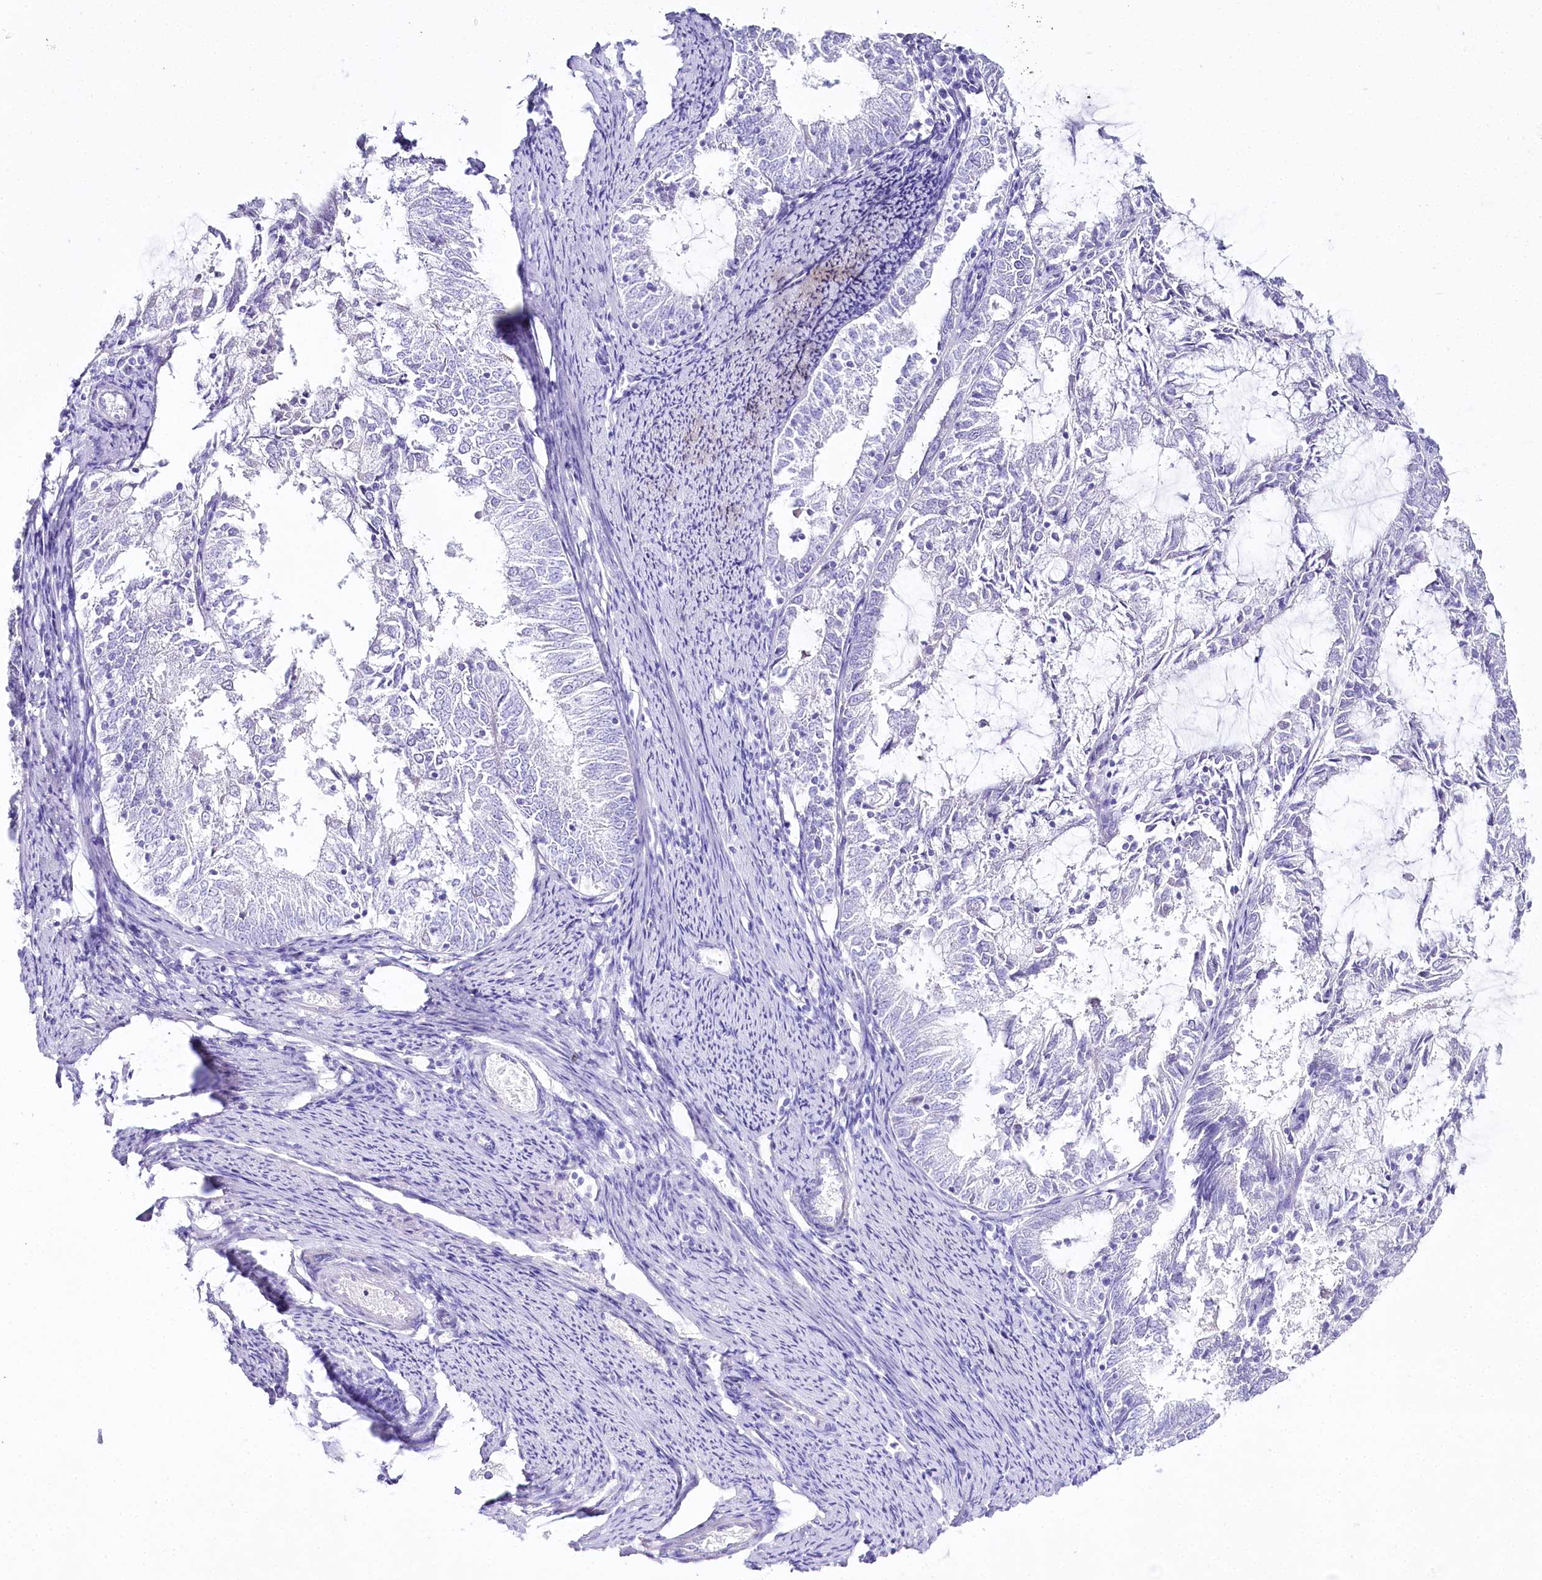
{"staining": {"intensity": "negative", "quantity": "none", "location": "none"}, "tissue": "endometrial cancer", "cell_type": "Tumor cells", "image_type": "cancer", "snomed": [{"axis": "morphology", "description": "Adenocarcinoma, NOS"}, {"axis": "topography", "description": "Endometrium"}], "caption": "Photomicrograph shows no protein positivity in tumor cells of endometrial cancer tissue.", "gene": "CSN3", "patient": {"sex": "female", "age": 57}}